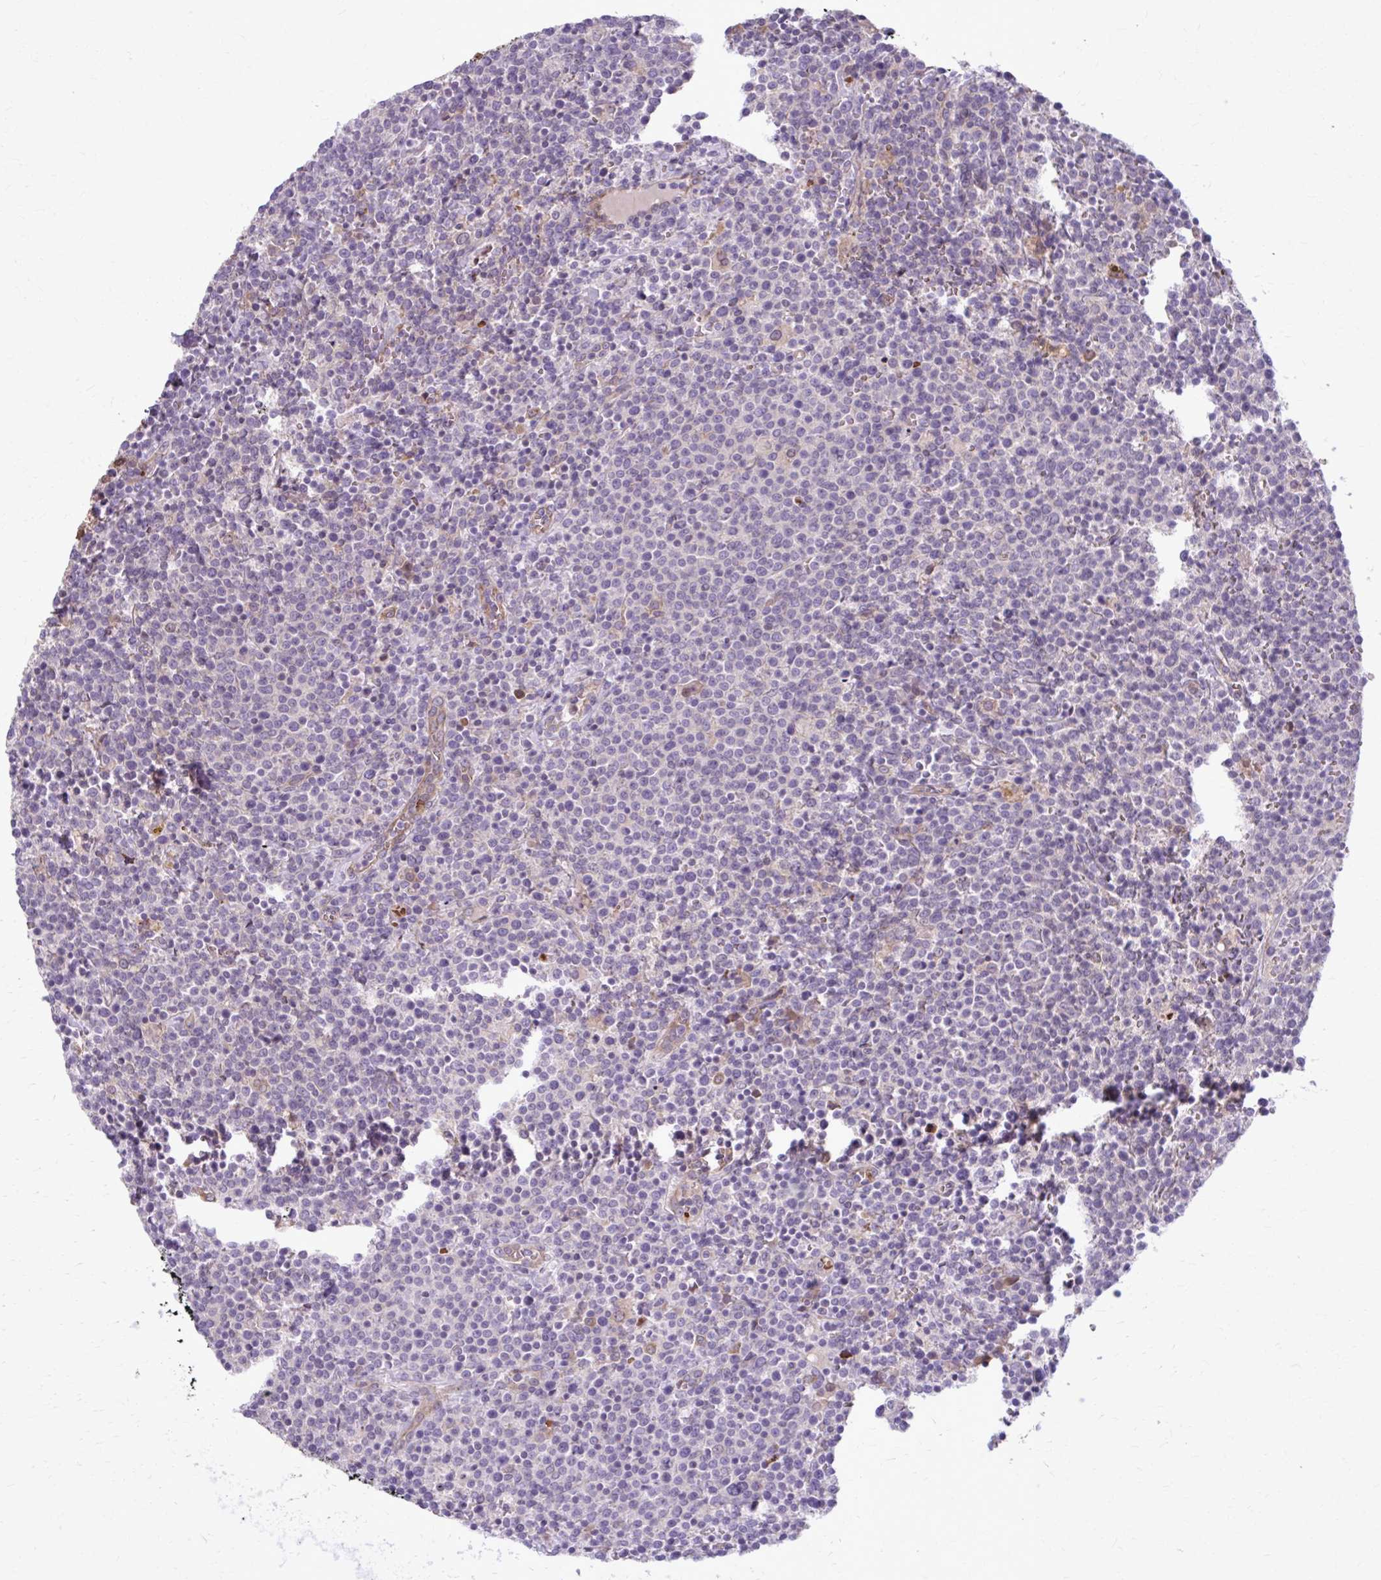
{"staining": {"intensity": "negative", "quantity": "none", "location": "none"}, "tissue": "lymphoma", "cell_type": "Tumor cells", "image_type": "cancer", "snomed": [{"axis": "morphology", "description": "Malignant lymphoma, non-Hodgkin's type, High grade"}, {"axis": "topography", "description": "Lymph node"}], "caption": "A high-resolution histopathology image shows IHC staining of malignant lymphoma, non-Hodgkin's type (high-grade), which reveals no significant staining in tumor cells.", "gene": "SNF8", "patient": {"sex": "male", "age": 61}}